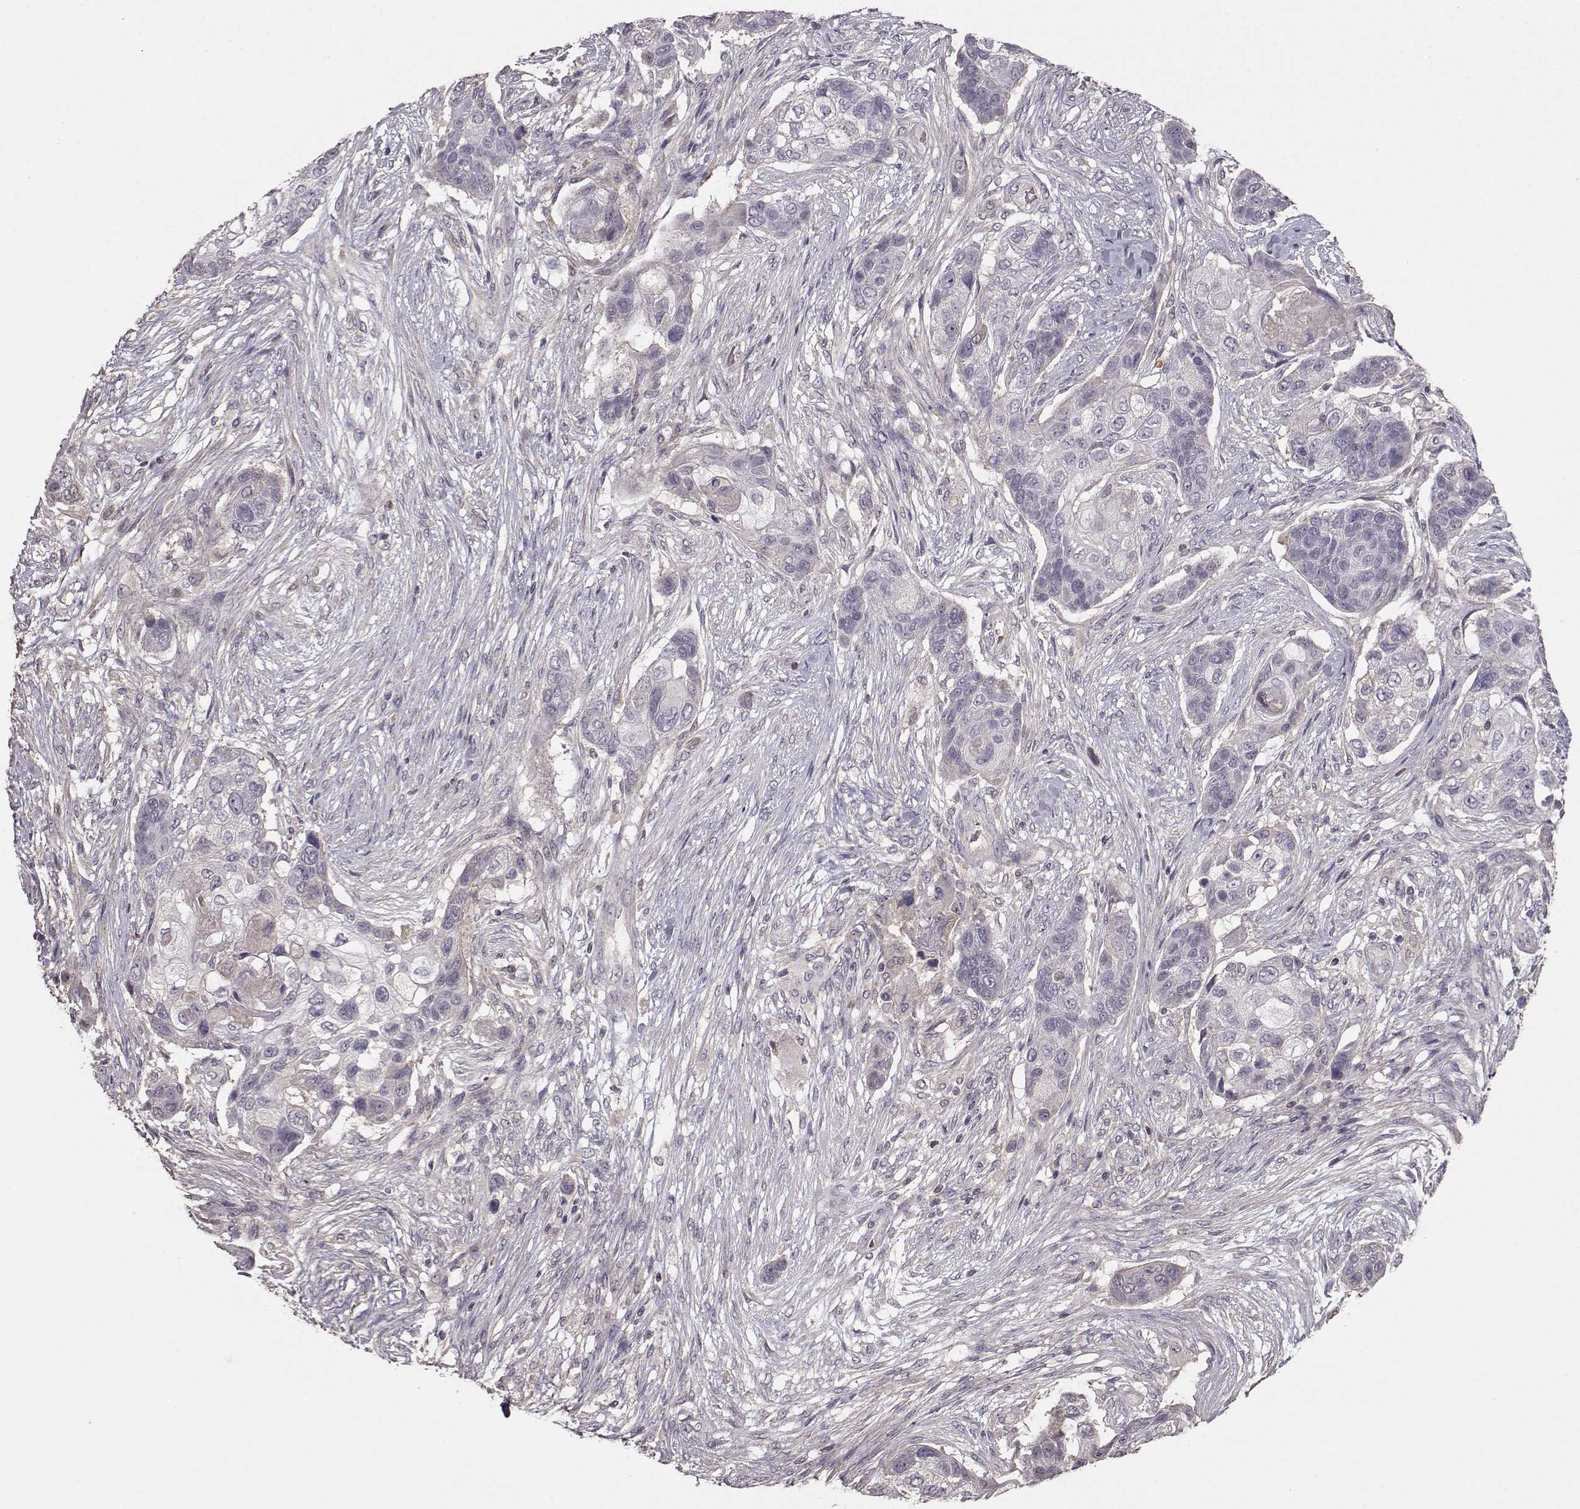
{"staining": {"intensity": "negative", "quantity": "none", "location": "none"}, "tissue": "lung cancer", "cell_type": "Tumor cells", "image_type": "cancer", "snomed": [{"axis": "morphology", "description": "Squamous cell carcinoma, NOS"}, {"axis": "topography", "description": "Lung"}], "caption": "Lung cancer was stained to show a protein in brown. There is no significant positivity in tumor cells. Nuclei are stained in blue.", "gene": "PMCH", "patient": {"sex": "male", "age": 69}}